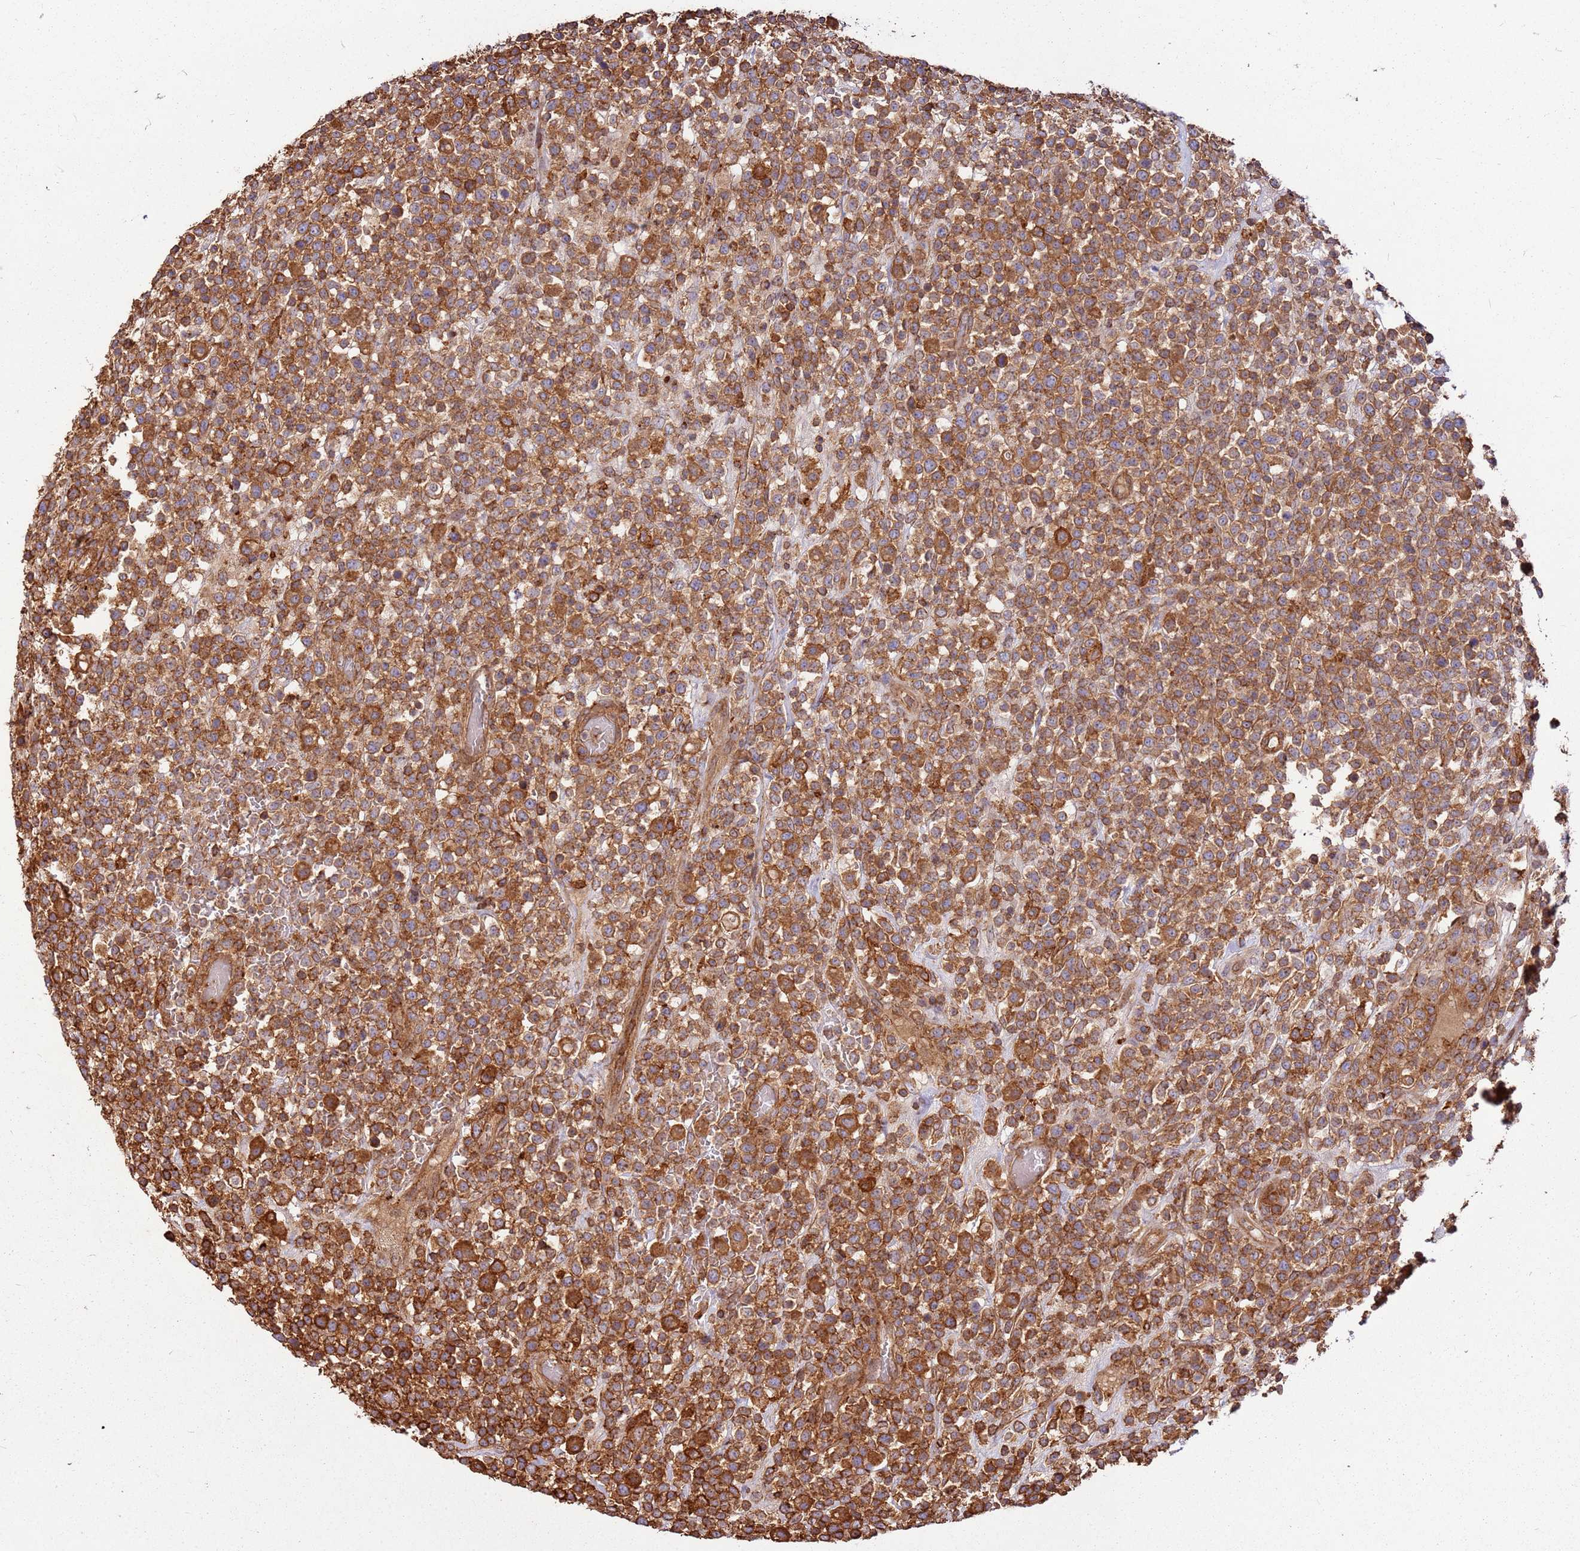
{"staining": {"intensity": "moderate", "quantity": ">75%", "location": "cytoplasmic/membranous"}, "tissue": "lymphoma", "cell_type": "Tumor cells", "image_type": "cancer", "snomed": [{"axis": "morphology", "description": "Malignant lymphoma, non-Hodgkin's type, High grade"}, {"axis": "topography", "description": "Colon"}], "caption": "An image of lymphoma stained for a protein reveals moderate cytoplasmic/membranous brown staining in tumor cells. (DAB IHC, brown staining for protein, blue staining for nuclei).", "gene": "ACVR2A", "patient": {"sex": "female", "age": 53}}